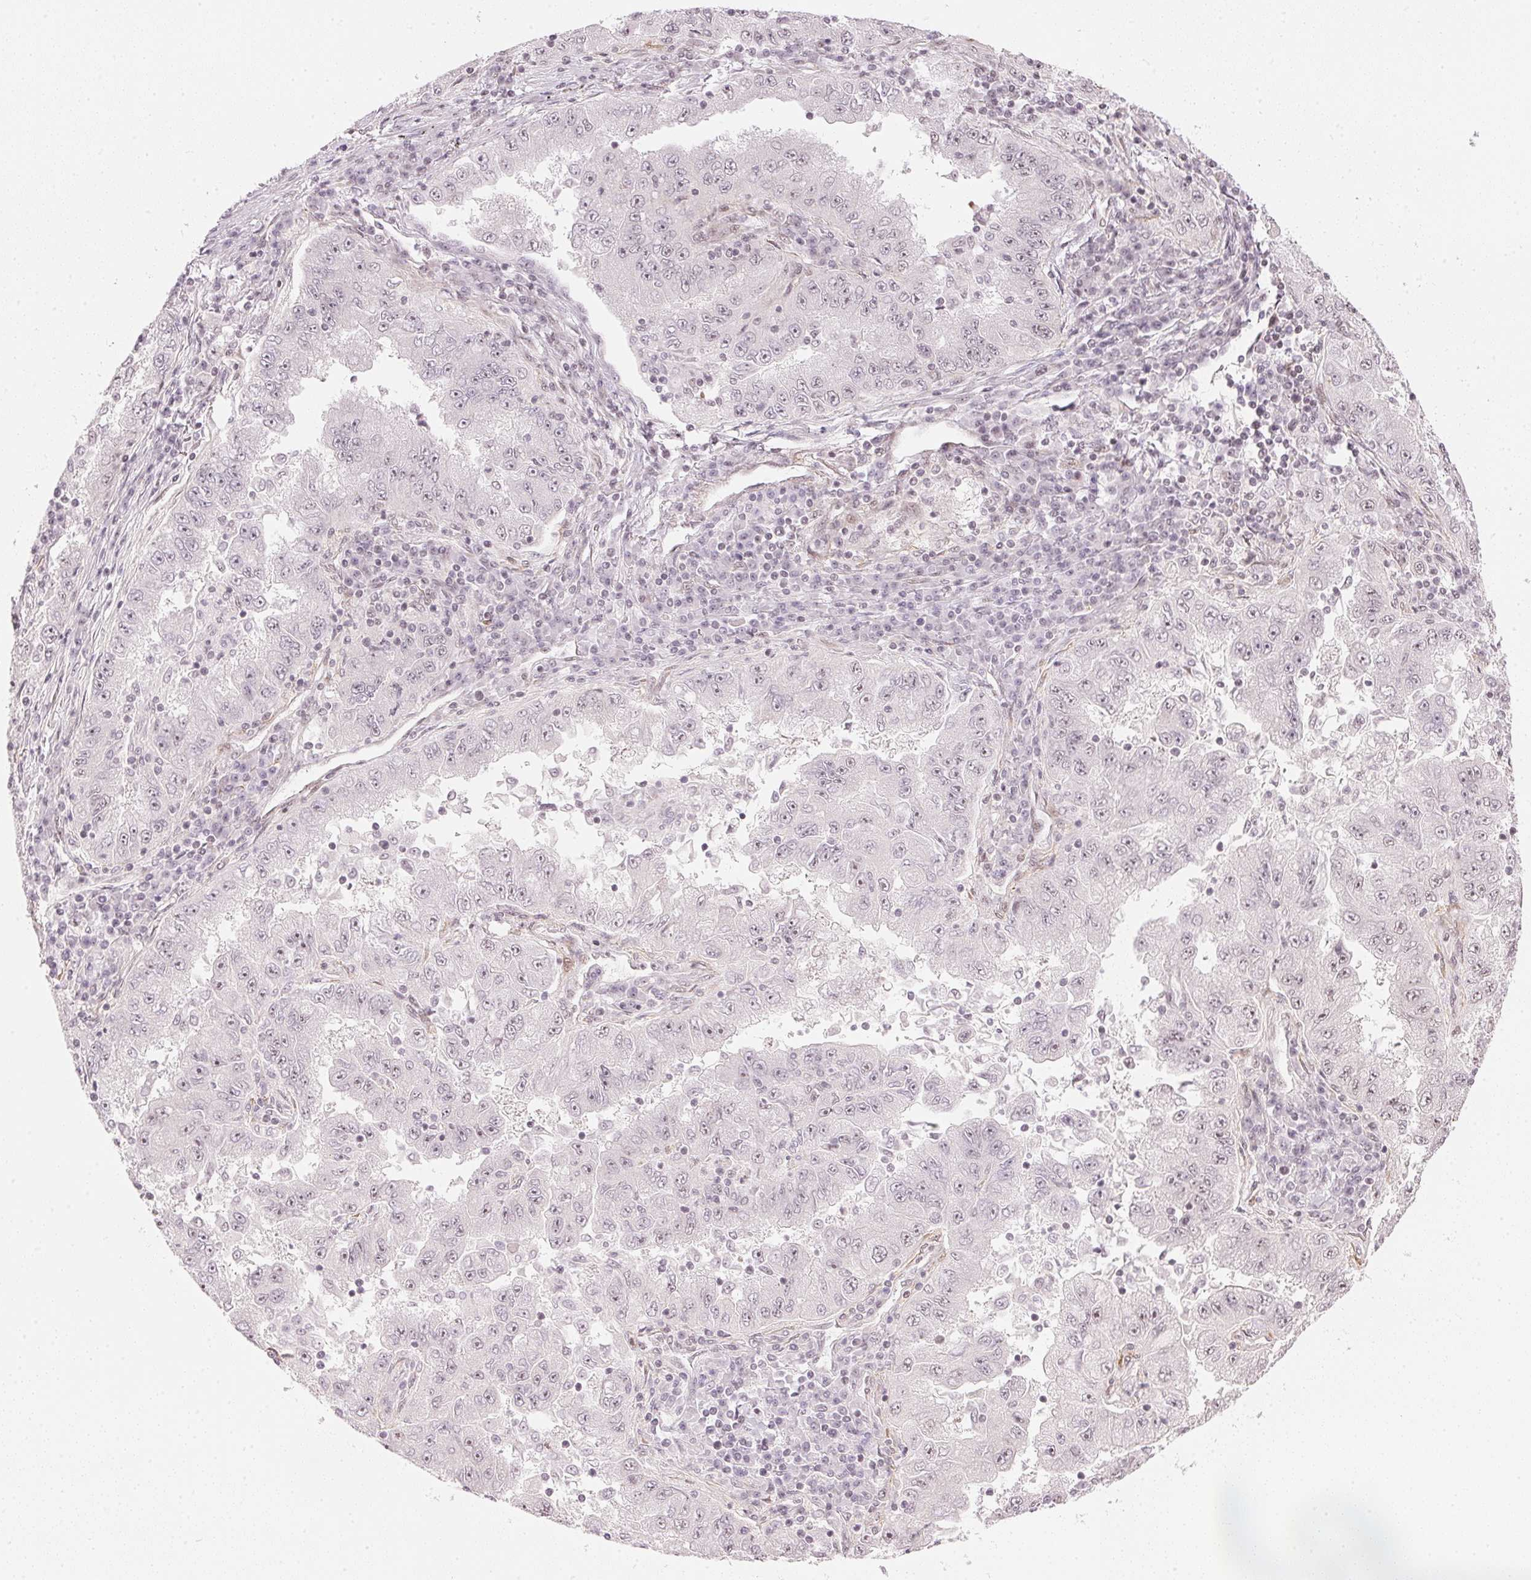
{"staining": {"intensity": "weak", "quantity": "<25%", "location": "nuclear"}, "tissue": "lung cancer", "cell_type": "Tumor cells", "image_type": "cancer", "snomed": [{"axis": "morphology", "description": "Adenocarcinoma, NOS"}, {"axis": "morphology", "description": "Adenocarcinoma primary or metastatic"}, {"axis": "topography", "description": "Lung"}], "caption": "This image is of lung cancer (adenocarcinoma) stained with immunohistochemistry to label a protein in brown with the nuclei are counter-stained blue. There is no positivity in tumor cells. (DAB (3,3'-diaminobenzidine) immunohistochemistry, high magnification).", "gene": "KAT6A", "patient": {"sex": "male", "age": 74}}